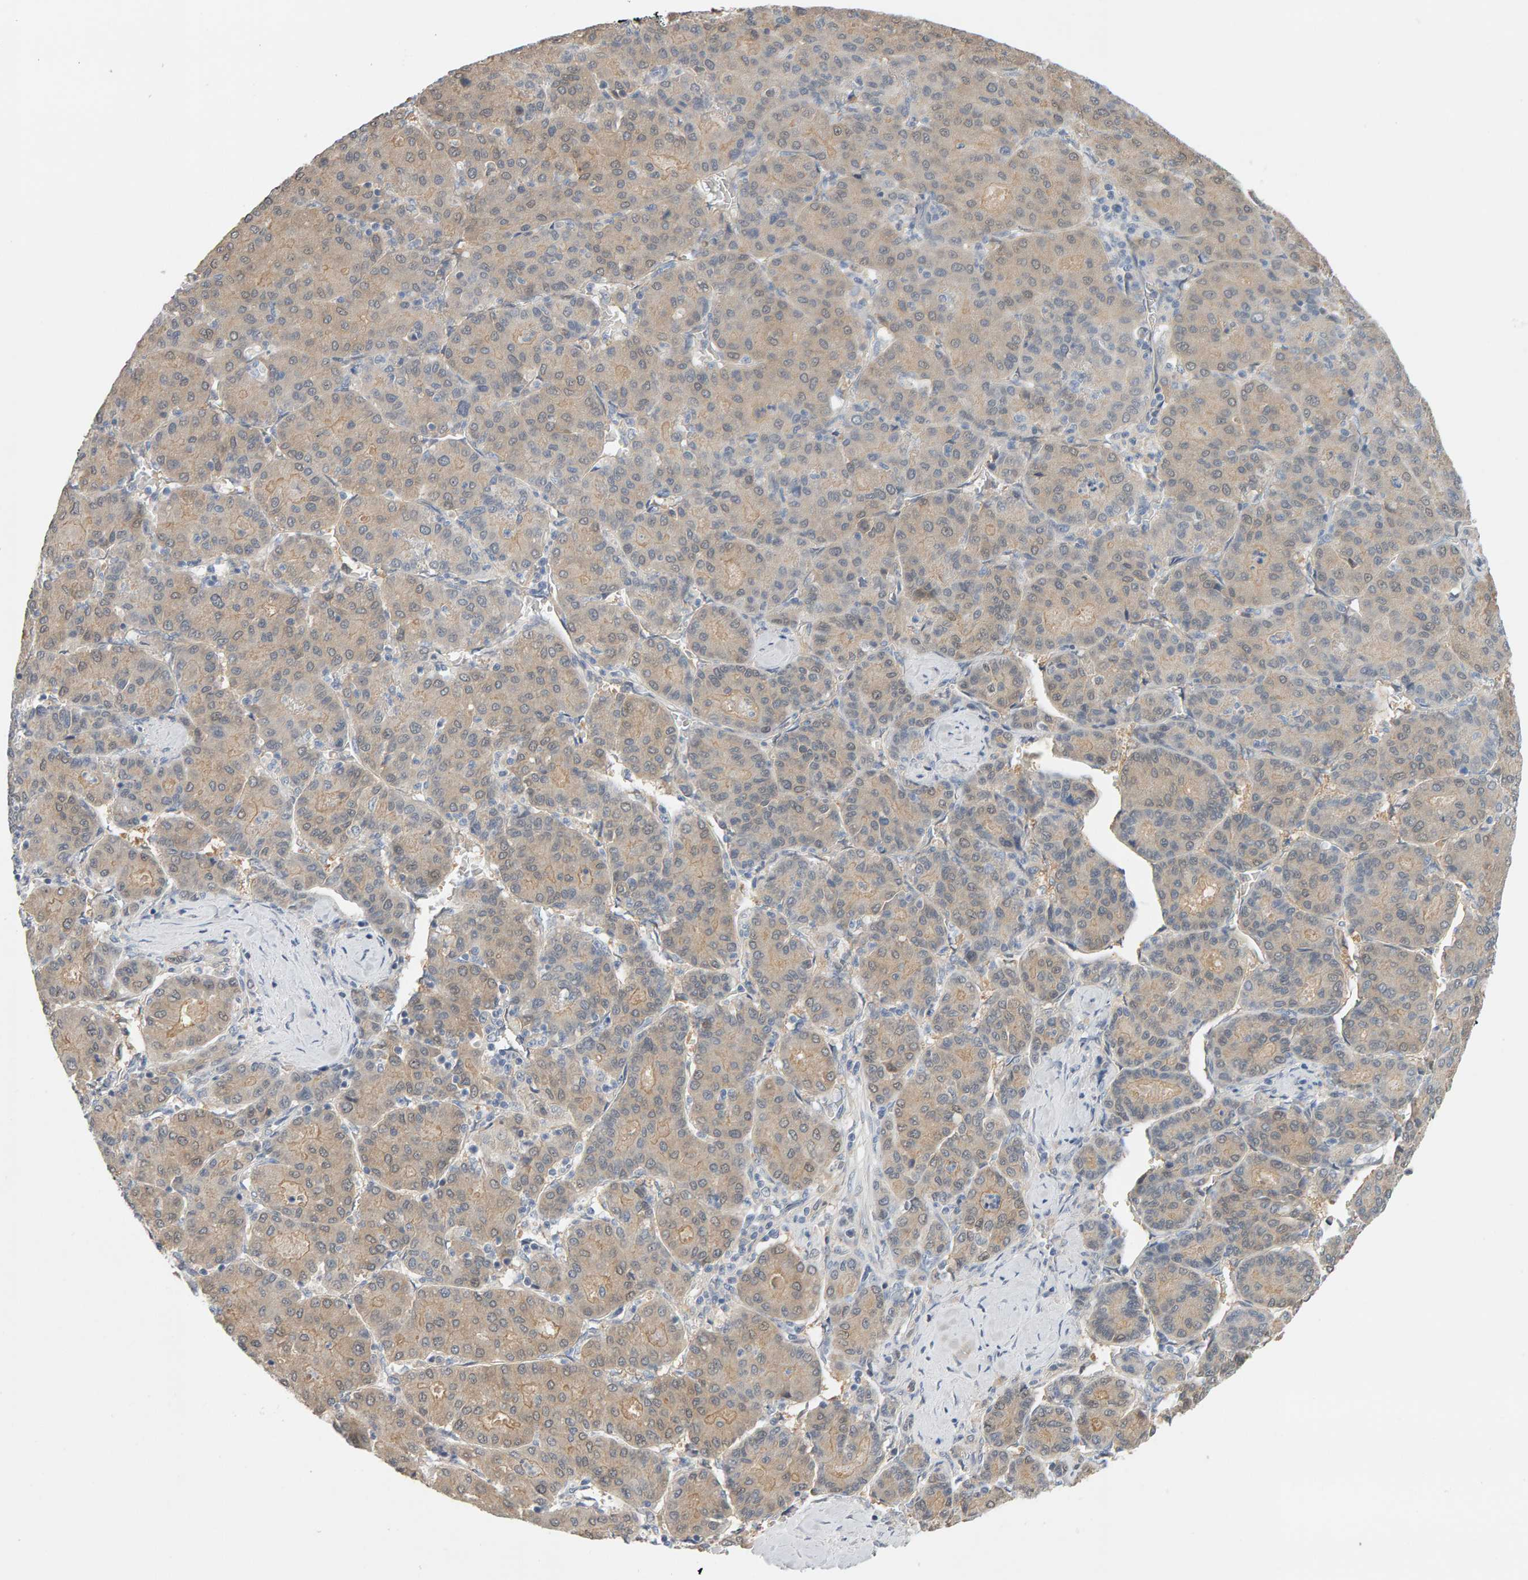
{"staining": {"intensity": "weak", "quantity": ">75%", "location": "cytoplasmic/membranous"}, "tissue": "liver cancer", "cell_type": "Tumor cells", "image_type": "cancer", "snomed": [{"axis": "morphology", "description": "Carcinoma, Hepatocellular, NOS"}, {"axis": "topography", "description": "Liver"}], "caption": "Human liver hepatocellular carcinoma stained for a protein (brown) exhibits weak cytoplasmic/membranous positive expression in approximately >75% of tumor cells.", "gene": "GFUS", "patient": {"sex": "male", "age": 65}}